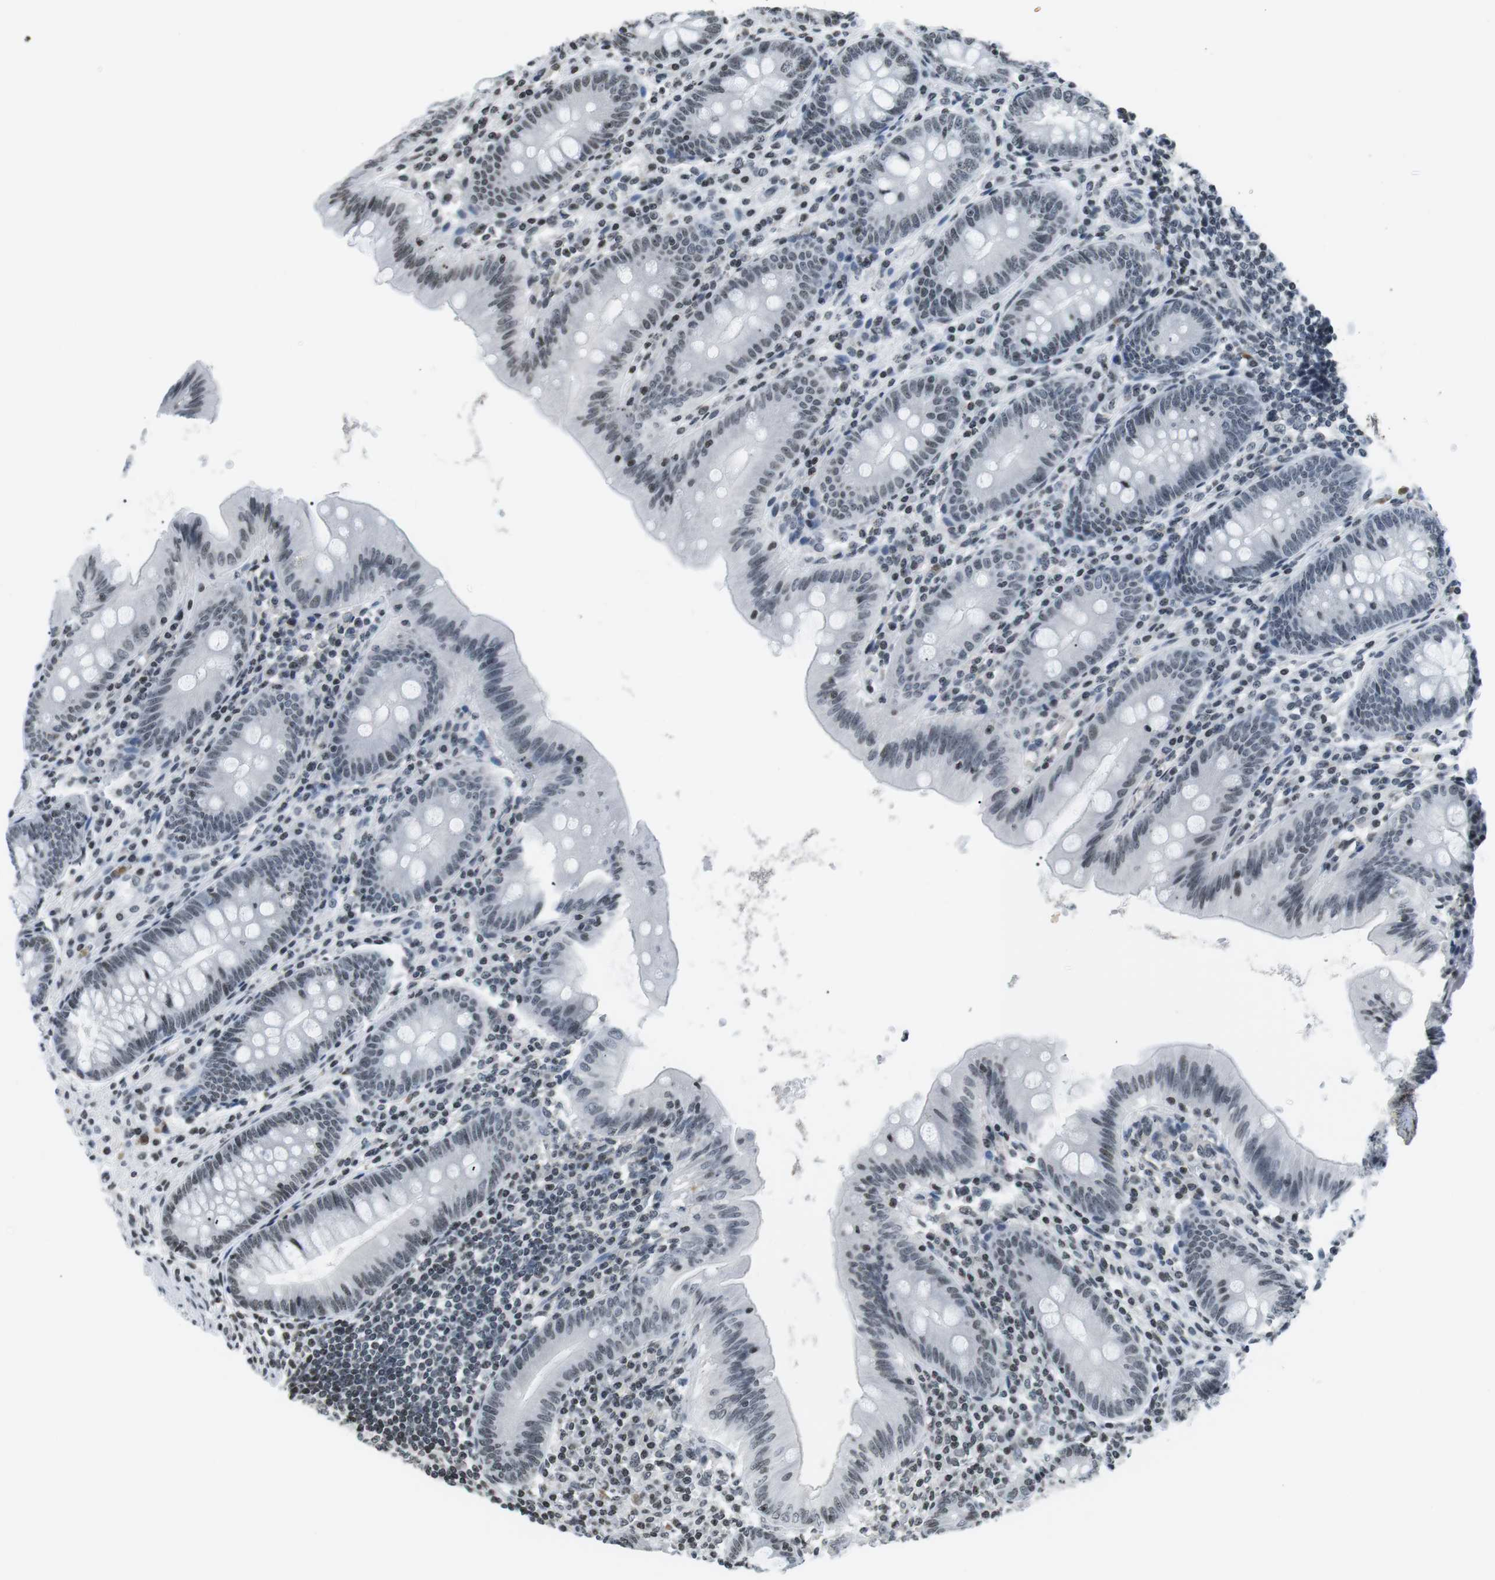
{"staining": {"intensity": "weak", "quantity": "<25%", "location": "nuclear"}, "tissue": "appendix", "cell_type": "Glandular cells", "image_type": "normal", "snomed": [{"axis": "morphology", "description": "Normal tissue, NOS"}, {"axis": "topography", "description": "Appendix"}], "caption": "Immunohistochemical staining of normal human appendix shows no significant positivity in glandular cells. Brightfield microscopy of immunohistochemistry stained with DAB (3,3'-diaminobenzidine) (brown) and hematoxylin (blue), captured at high magnification.", "gene": "E2F2", "patient": {"sex": "male", "age": 56}}